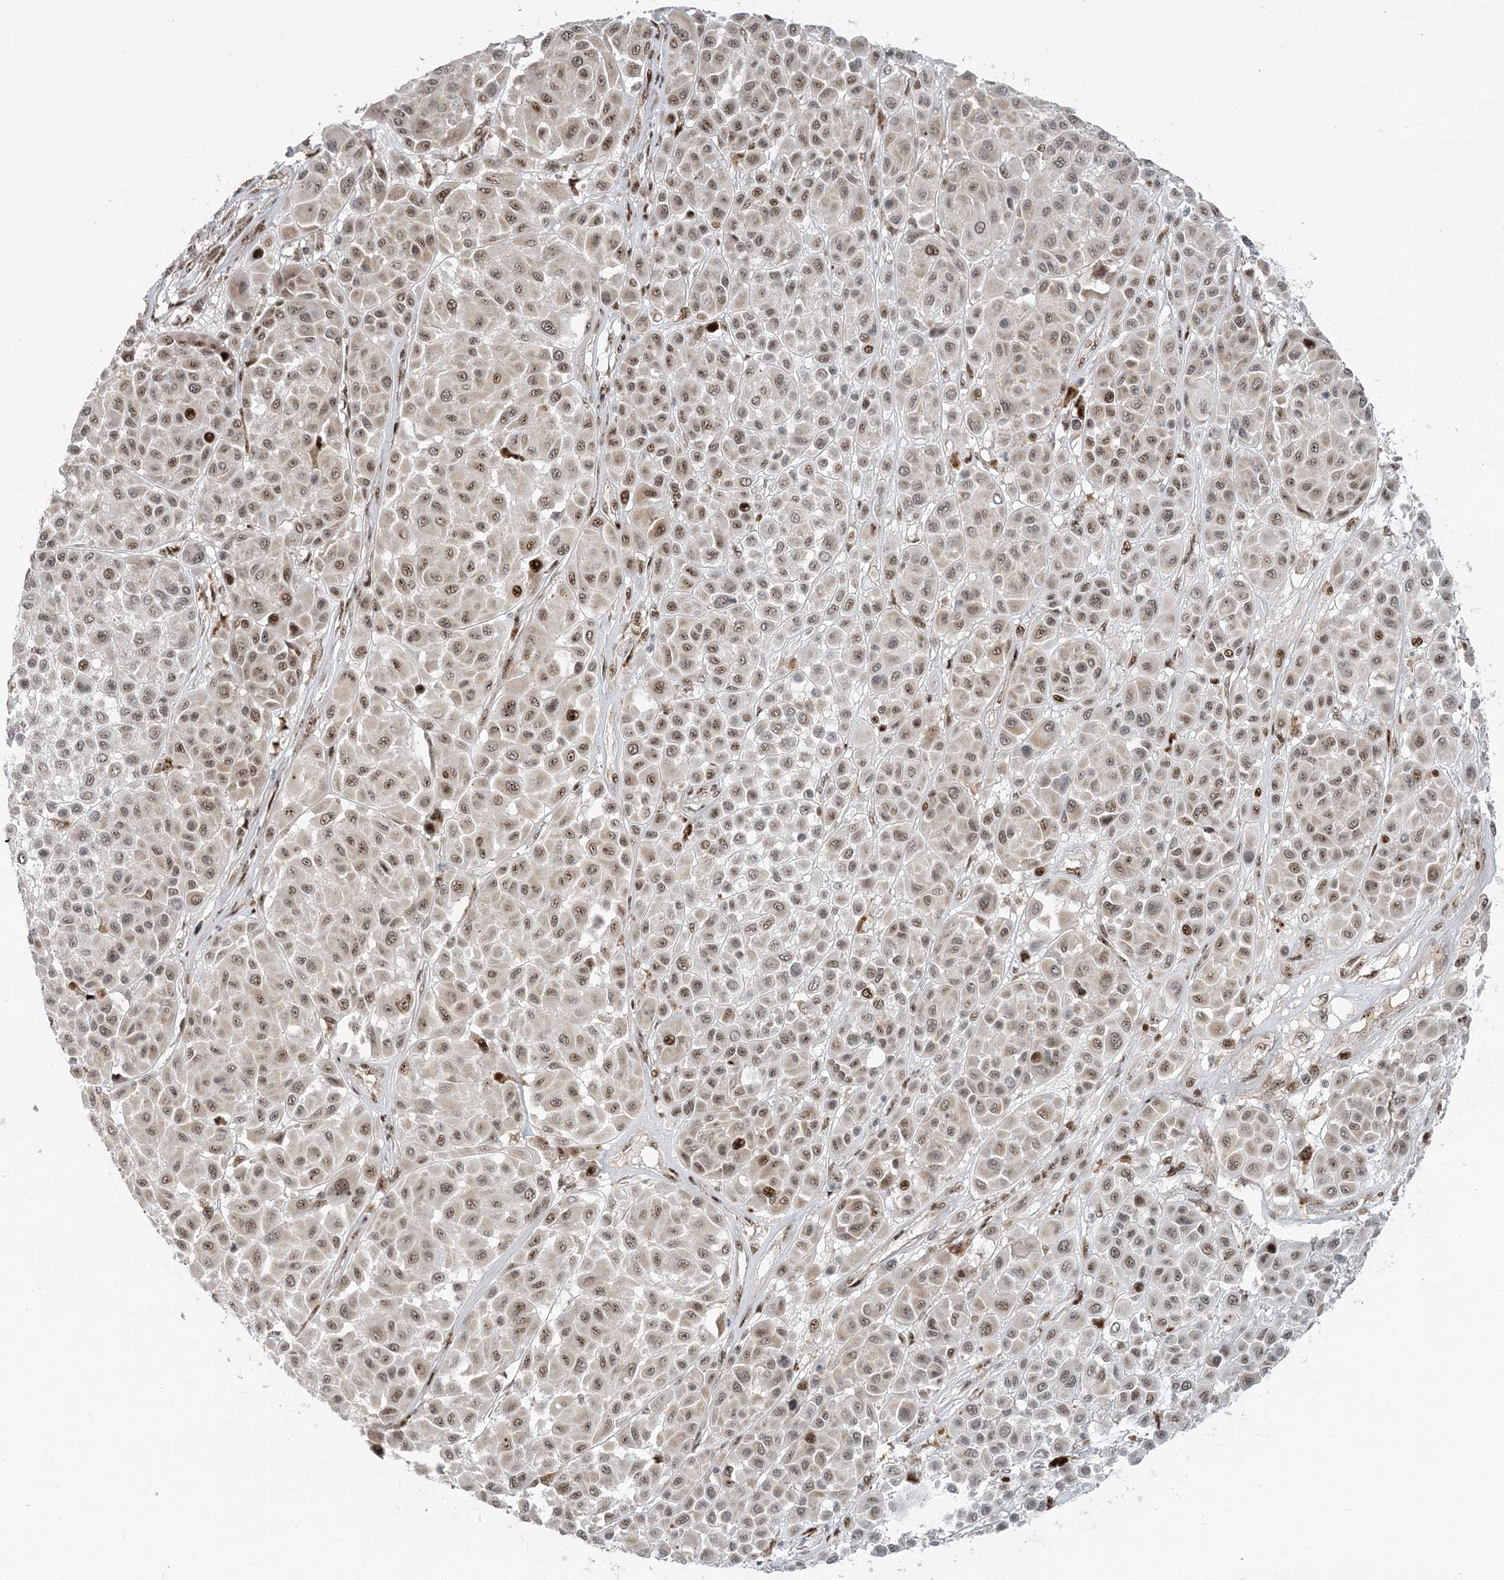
{"staining": {"intensity": "moderate", "quantity": ">75%", "location": "nuclear"}, "tissue": "melanoma", "cell_type": "Tumor cells", "image_type": "cancer", "snomed": [{"axis": "morphology", "description": "Malignant melanoma, Metastatic site"}, {"axis": "topography", "description": "Soft tissue"}], "caption": "Melanoma was stained to show a protein in brown. There is medium levels of moderate nuclear expression in about >75% of tumor cells.", "gene": "CWC22", "patient": {"sex": "male", "age": 41}}